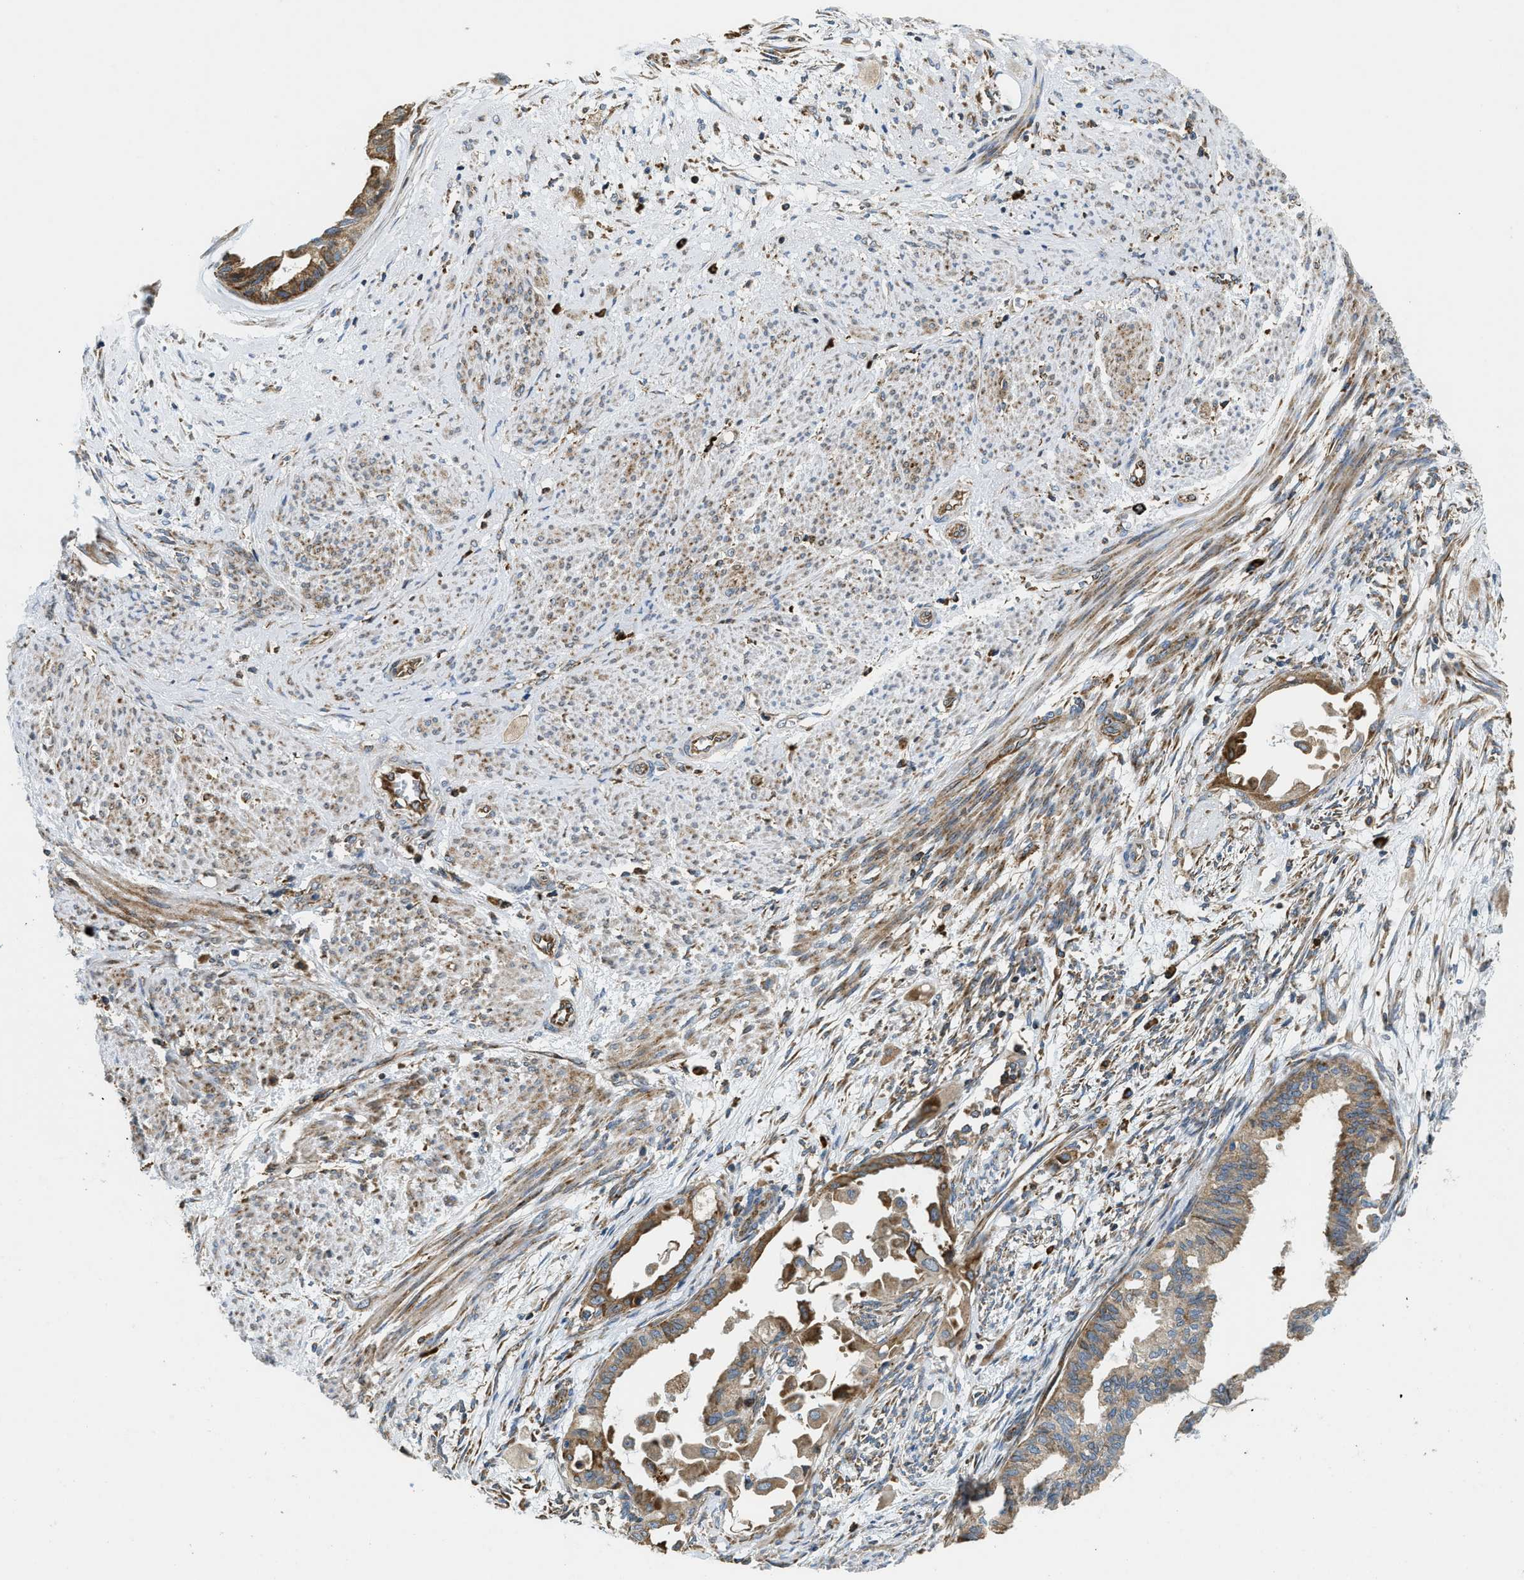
{"staining": {"intensity": "moderate", "quantity": ">75%", "location": "cytoplasmic/membranous"}, "tissue": "cervical cancer", "cell_type": "Tumor cells", "image_type": "cancer", "snomed": [{"axis": "morphology", "description": "Normal tissue, NOS"}, {"axis": "morphology", "description": "Adenocarcinoma, NOS"}, {"axis": "topography", "description": "Cervix"}, {"axis": "topography", "description": "Endometrium"}], "caption": "This photomicrograph shows cervical cancer stained with IHC to label a protein in brown. The cytoplasmic/membranous of tumor cells show moderate positivity for the protein. Nuclei are counter-stained blue.", "gene": "CSPG4", "patient": {"sex": "female", "age": 86}}